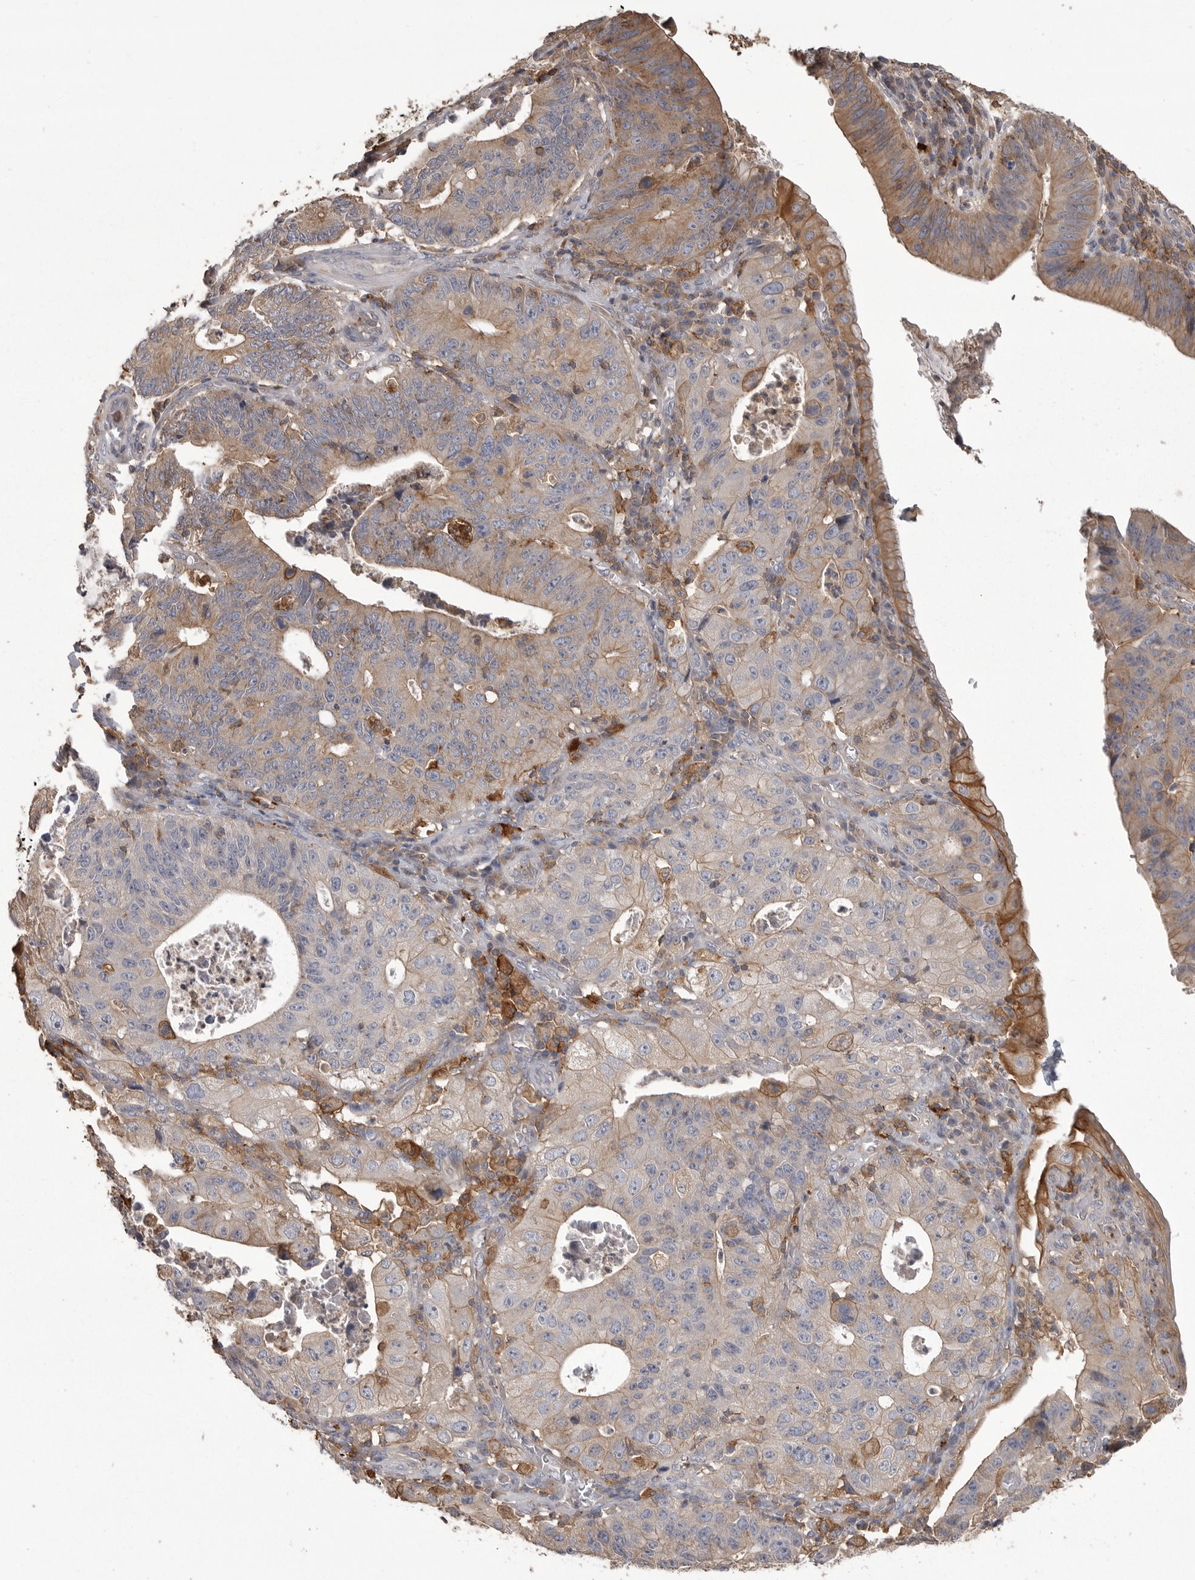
{"staining": {"intensity": "moderate", "quantity": "25%-75%", "location": "cytoplasmic/membranous"}, "tissue": "stomach cancer", "cell_type": "Tumor cells", "image_type": "cancer", "snomed": [{"axis": "morphology", "description": "Adenocarcinoma, NOS"}, {"axis": "topography", "description": "Stomach"}], "caption": "The histopathology image reveals immunohistochemical staining of stomach adenocarcinoma. There is moderate cytoplasmic/membranous positivity is appreciated in about 25%-75% of tumor cells. (DAB (3,3'-diaminobenzidine) IHC, brown staining for protein, blue staining for nuclei).", "gene": "CMTM6", "patient": {"sex": "male", "age": 59}}